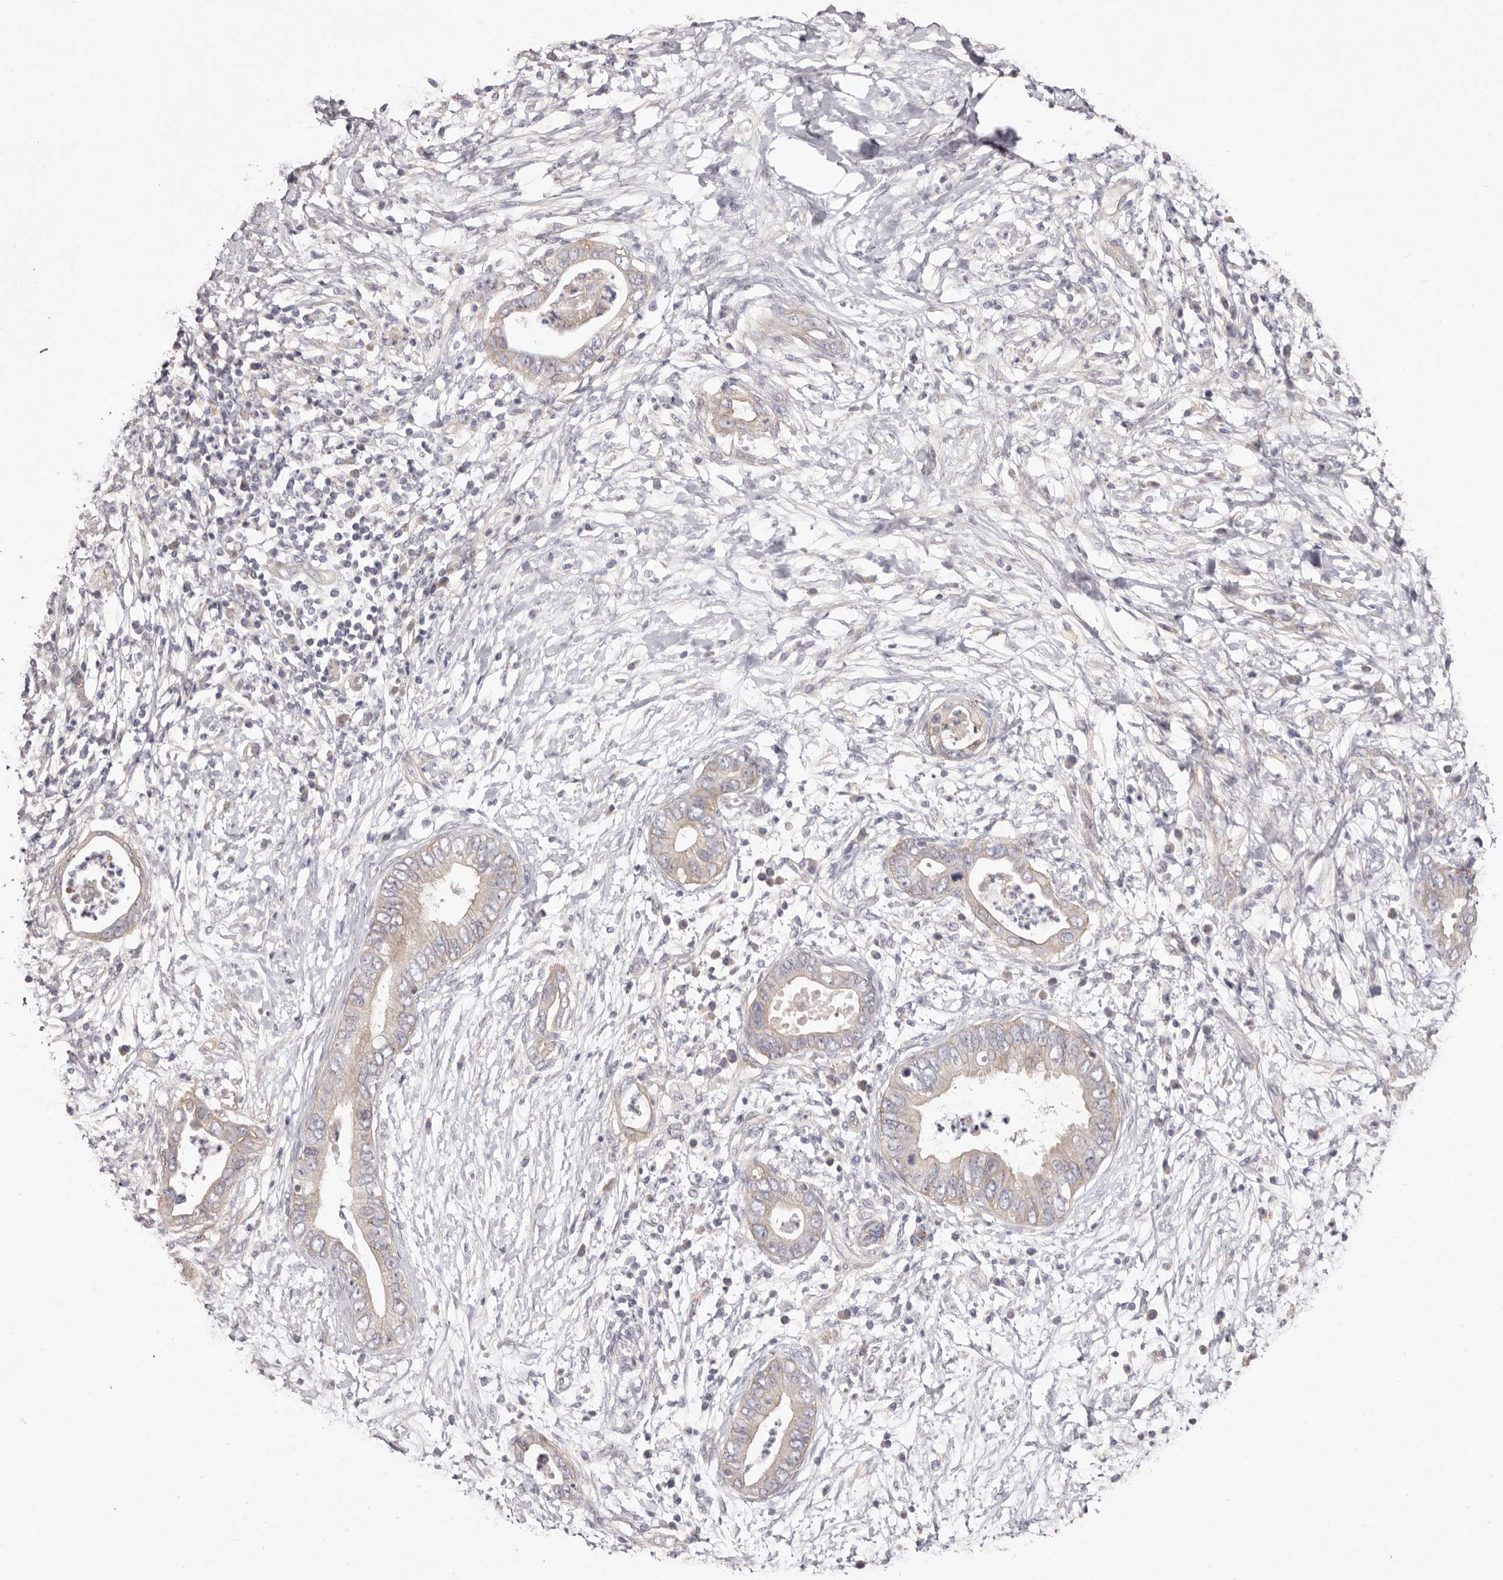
{"staining": {"intensity": "weak", "quantity": "<25%", "location": "cytoplasmic/membranous"}, "tissue": "pancreatic cancer", "cell_type": "Tumor cells", "image_type": "cancer", "snomed": [{"axis": "morphology", "description": "Adenocarcinoma, NOS"}, {"axis": "topography", "description": "Pancreas"}], "caption": "Adenocarcinoma (pancreatic) stained for a protein using immunohistochemistry (IHC) reveals no expression tumor cells.", "gene": "FAM167B", "patient": {"sex": "male", "age": 75}}